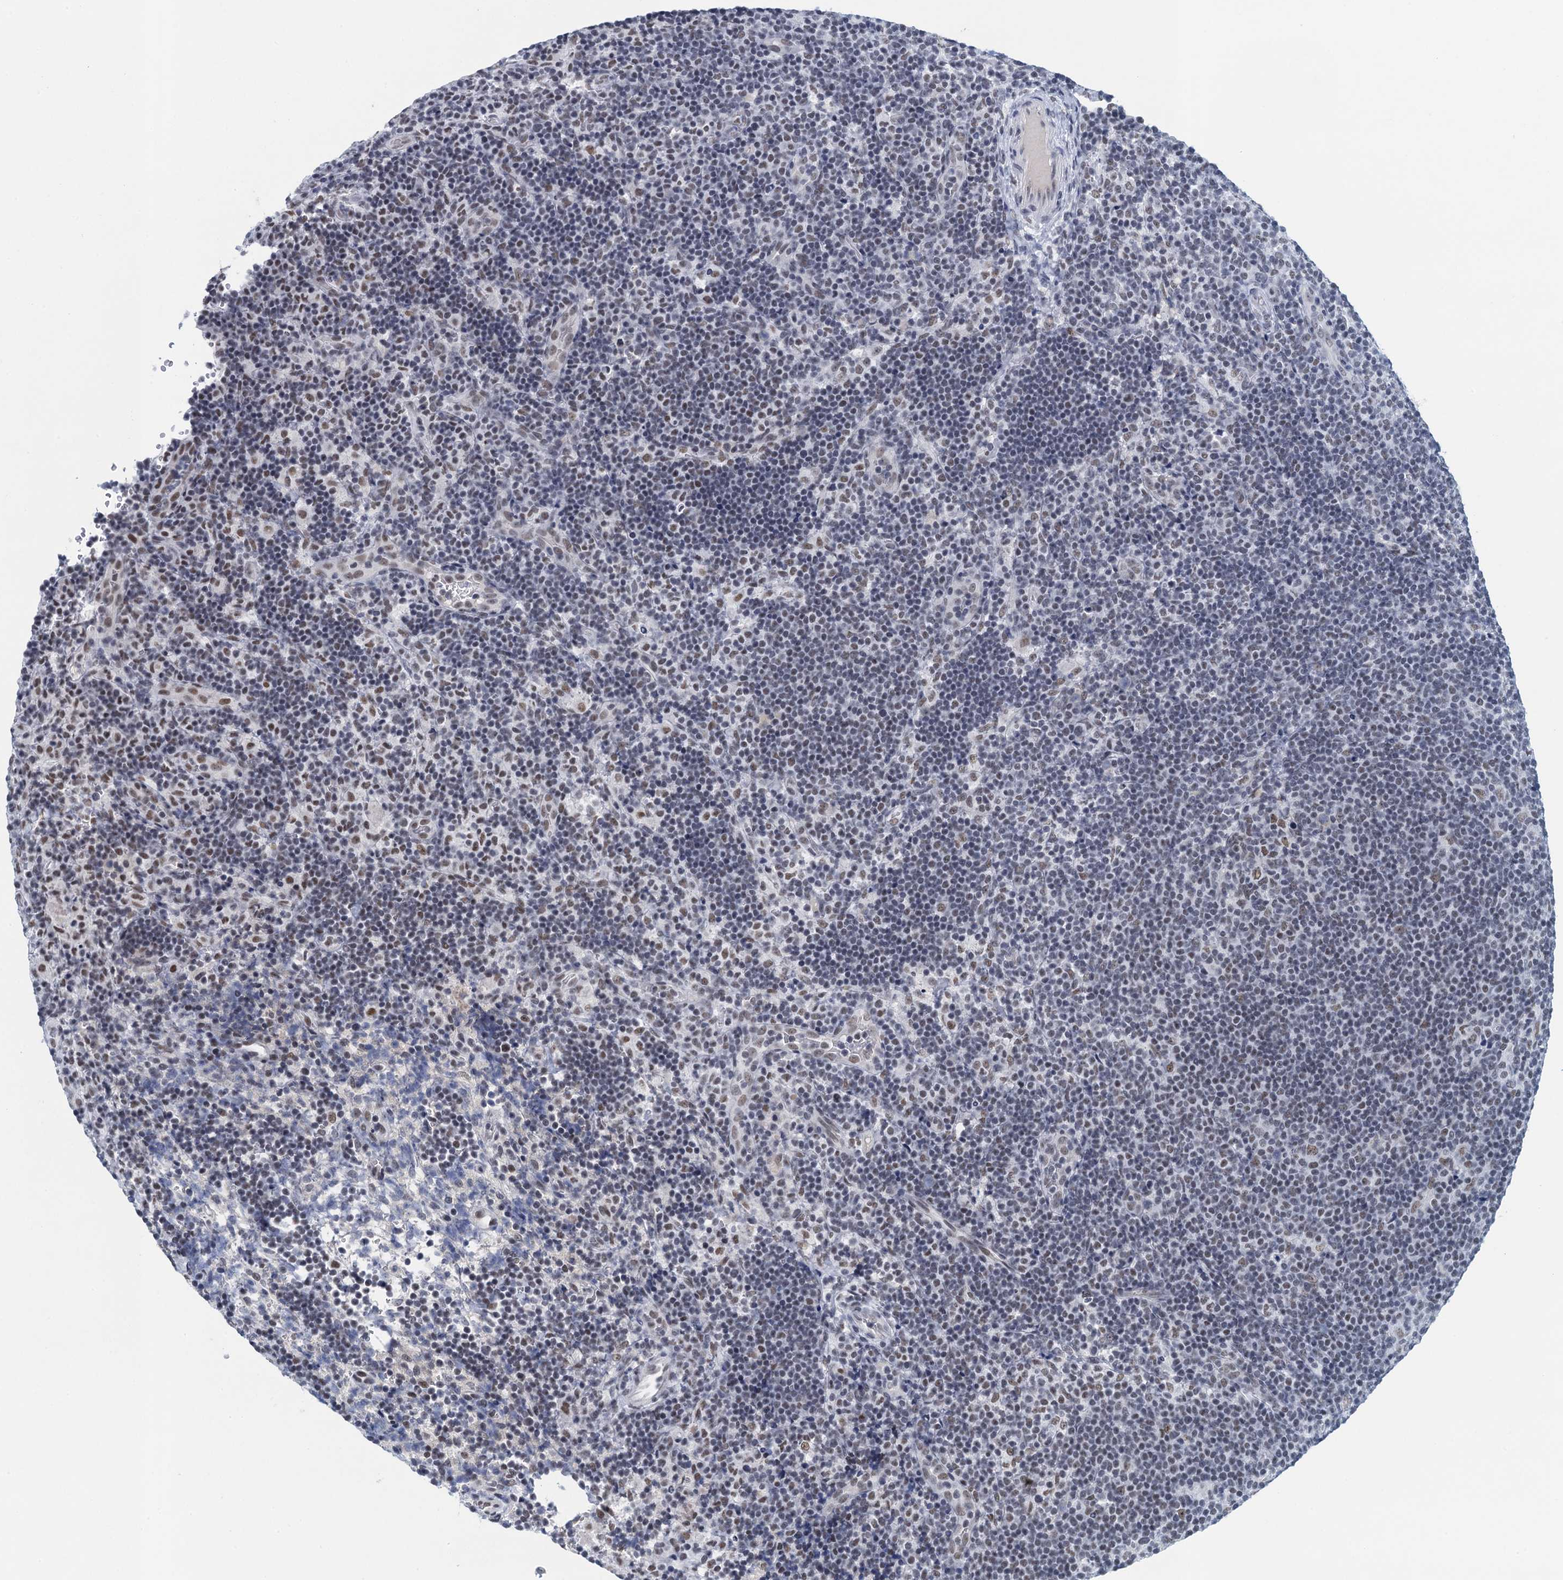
{"staining": {"intensity": "weak", "quantity": ">75%", "location": "nuclear"}, "tissue": "lymphoma", "cell_type": "Tumor cells", "image_type": "cancer", "snomed": [{"axis": "morphology", "description": "Hodgkin's disease, NOS"}, {"axis": "topography", "description": "Lymph node"}], "caption": "Protein expression analysis of lymphoma reveals weak nuclear staining in approximately >75% of tumor cells.", "gene": "EPS8L1", "patient": {"sex": "female", "age": 57}}